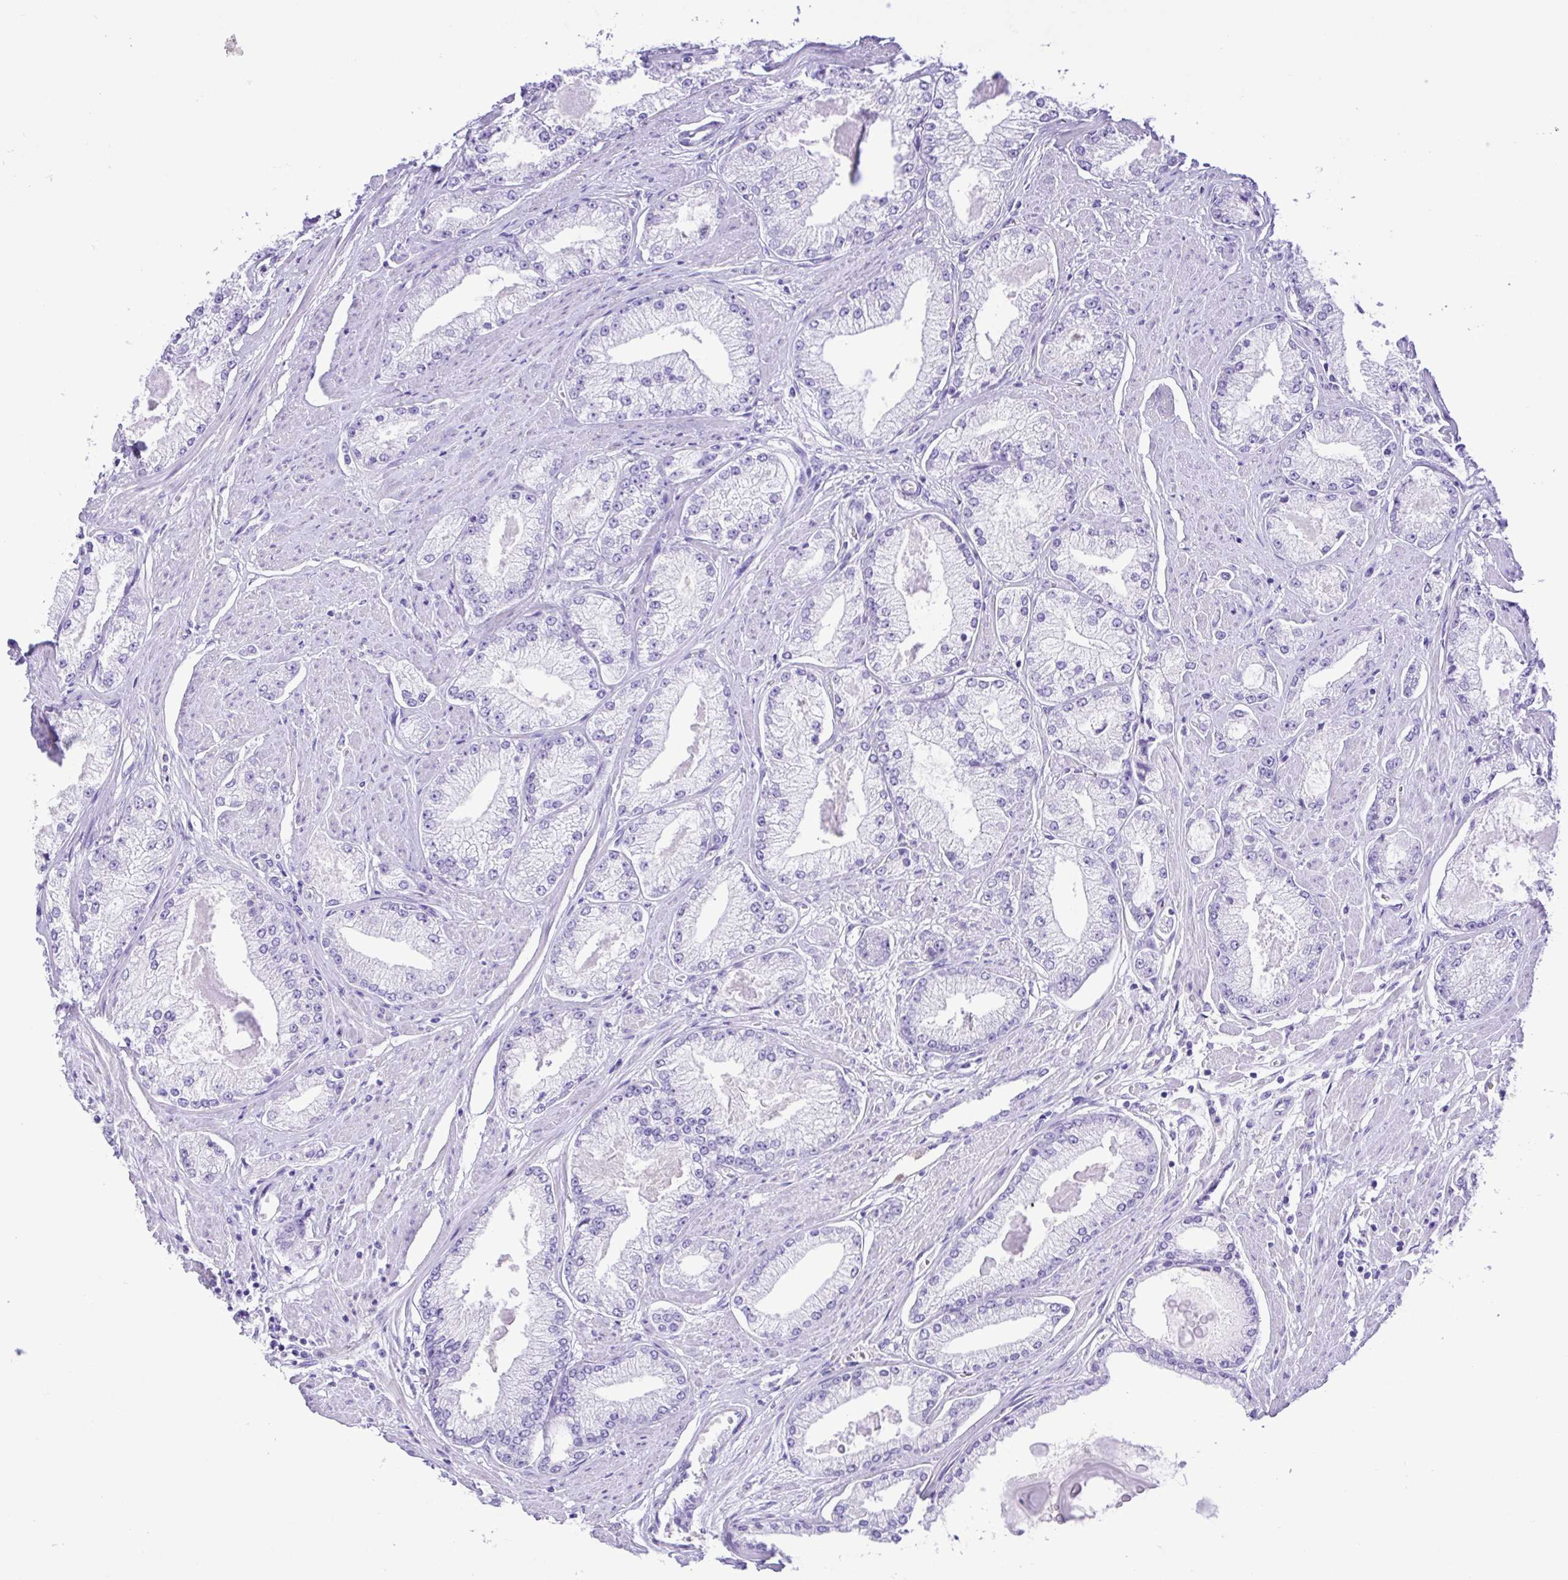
{"staining": {"intensity": "negative", "quantity": "none", "location": "none"}, "tissue": "prostate cancer", "cell_type": "Tumor cells", "image_type": "cancer", "snomed": [{"axis": "morphology", "description": "Adenocarcinoma, High grade"}, {"axis": "topography", "description": "Prostate"}], "caption": "This is a micrograph of IHC staining of high-grade adenocarcinoma (prostate), which shows no staining in tumor cells.", "gene": "CASP14", "patient": {"sex": "male", "age": 68}}